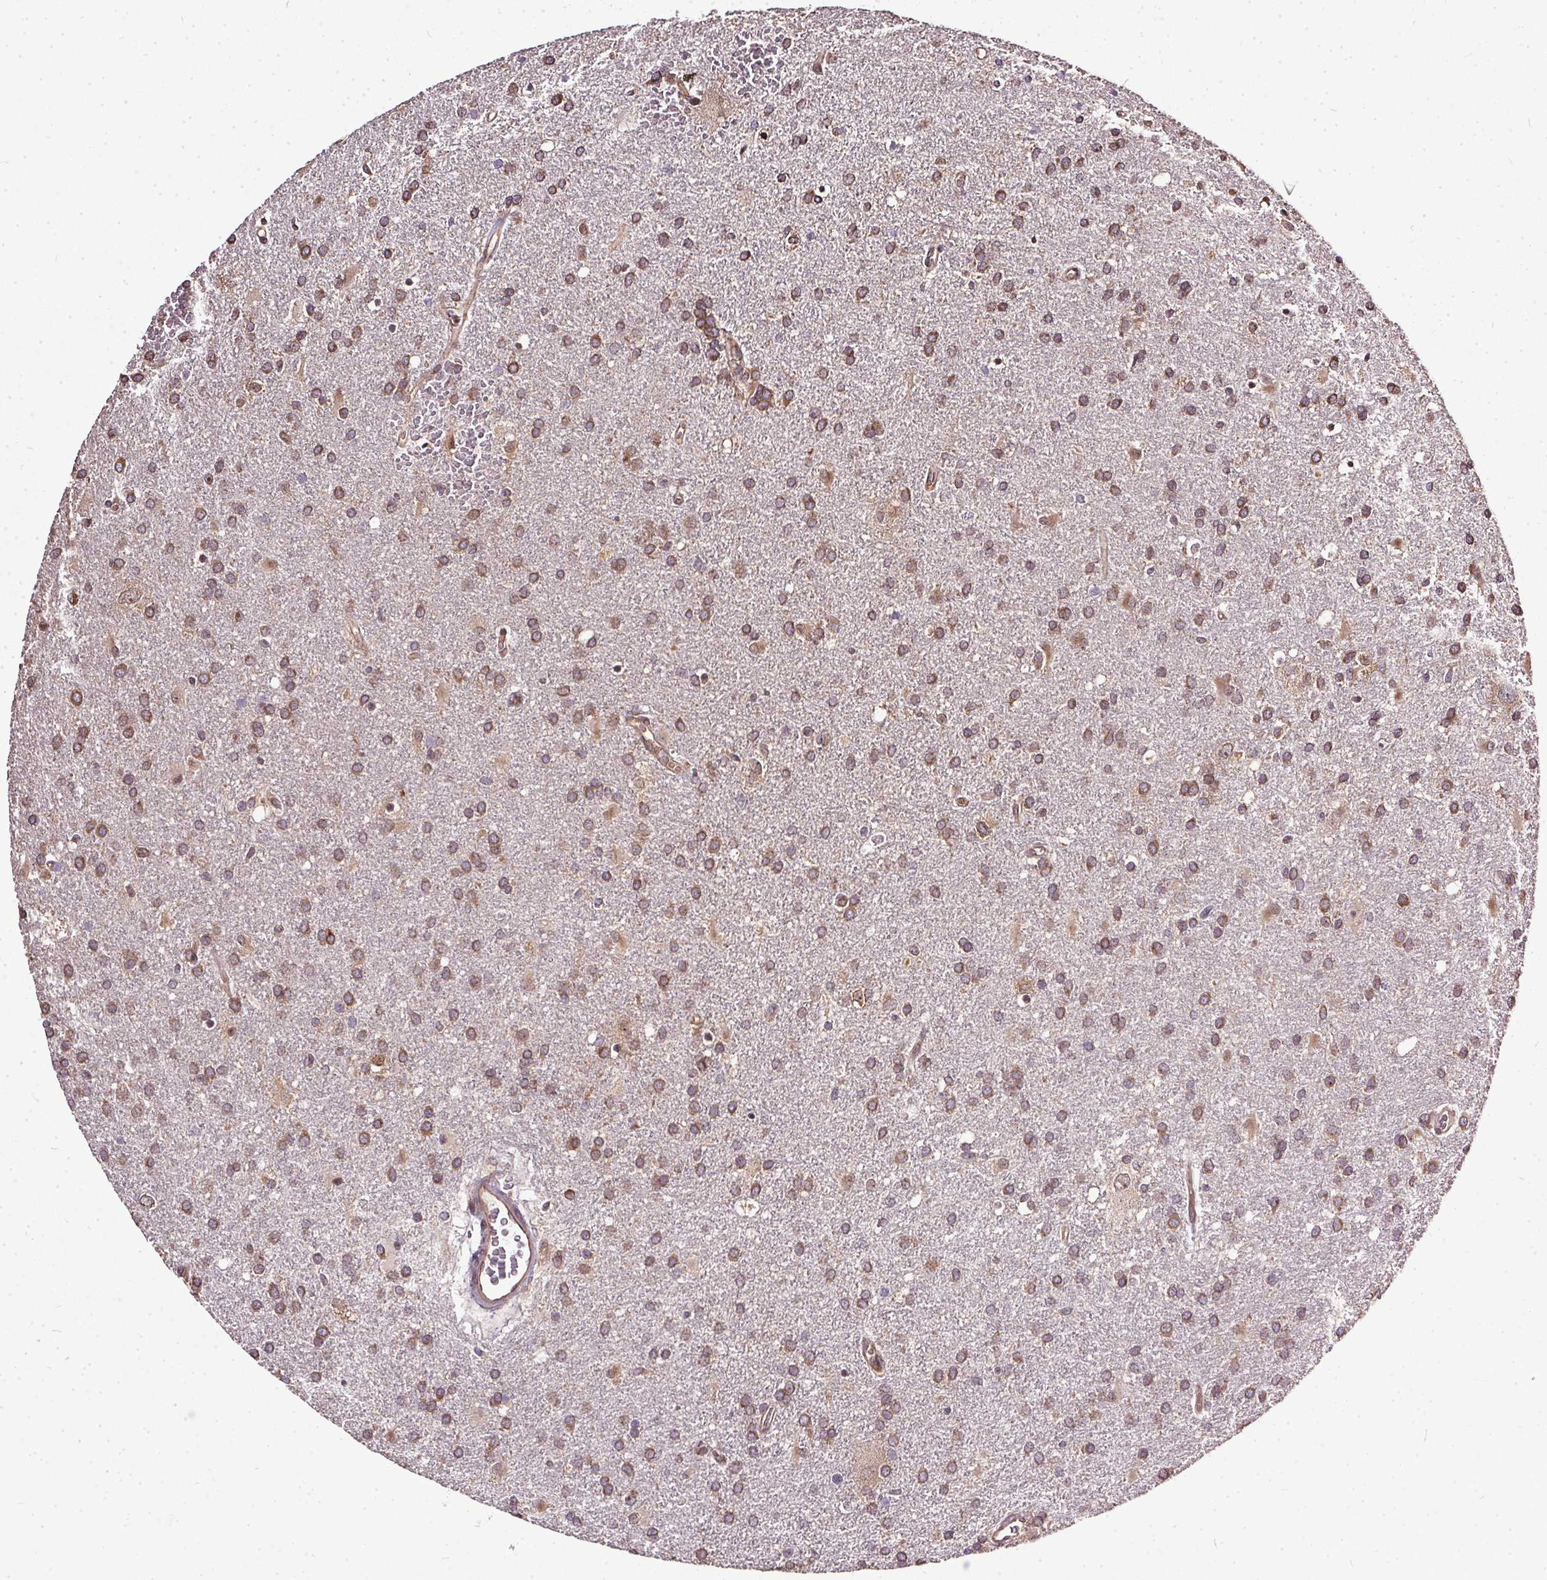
{"staining": {"intensity": "moderate", "quantity": ">75%", "location": "cytoplasmic/membranous"}, "tissue": "glioma", "cell_type": "Tumor cells", "image_type": "cancer", "snomed": [{"axis": "morphology", "description": "Glioma, malignant, Low grade"}, {"axis": "topography", "description": "Brain"}], "caption": "Protein expression analysis of human glioma reveals moderate cytoplasmic/membranous staining in approximately >75% of tumor cells.", "gene": "EIF2S1", "patient": {"sex": "male", "age": 66}}